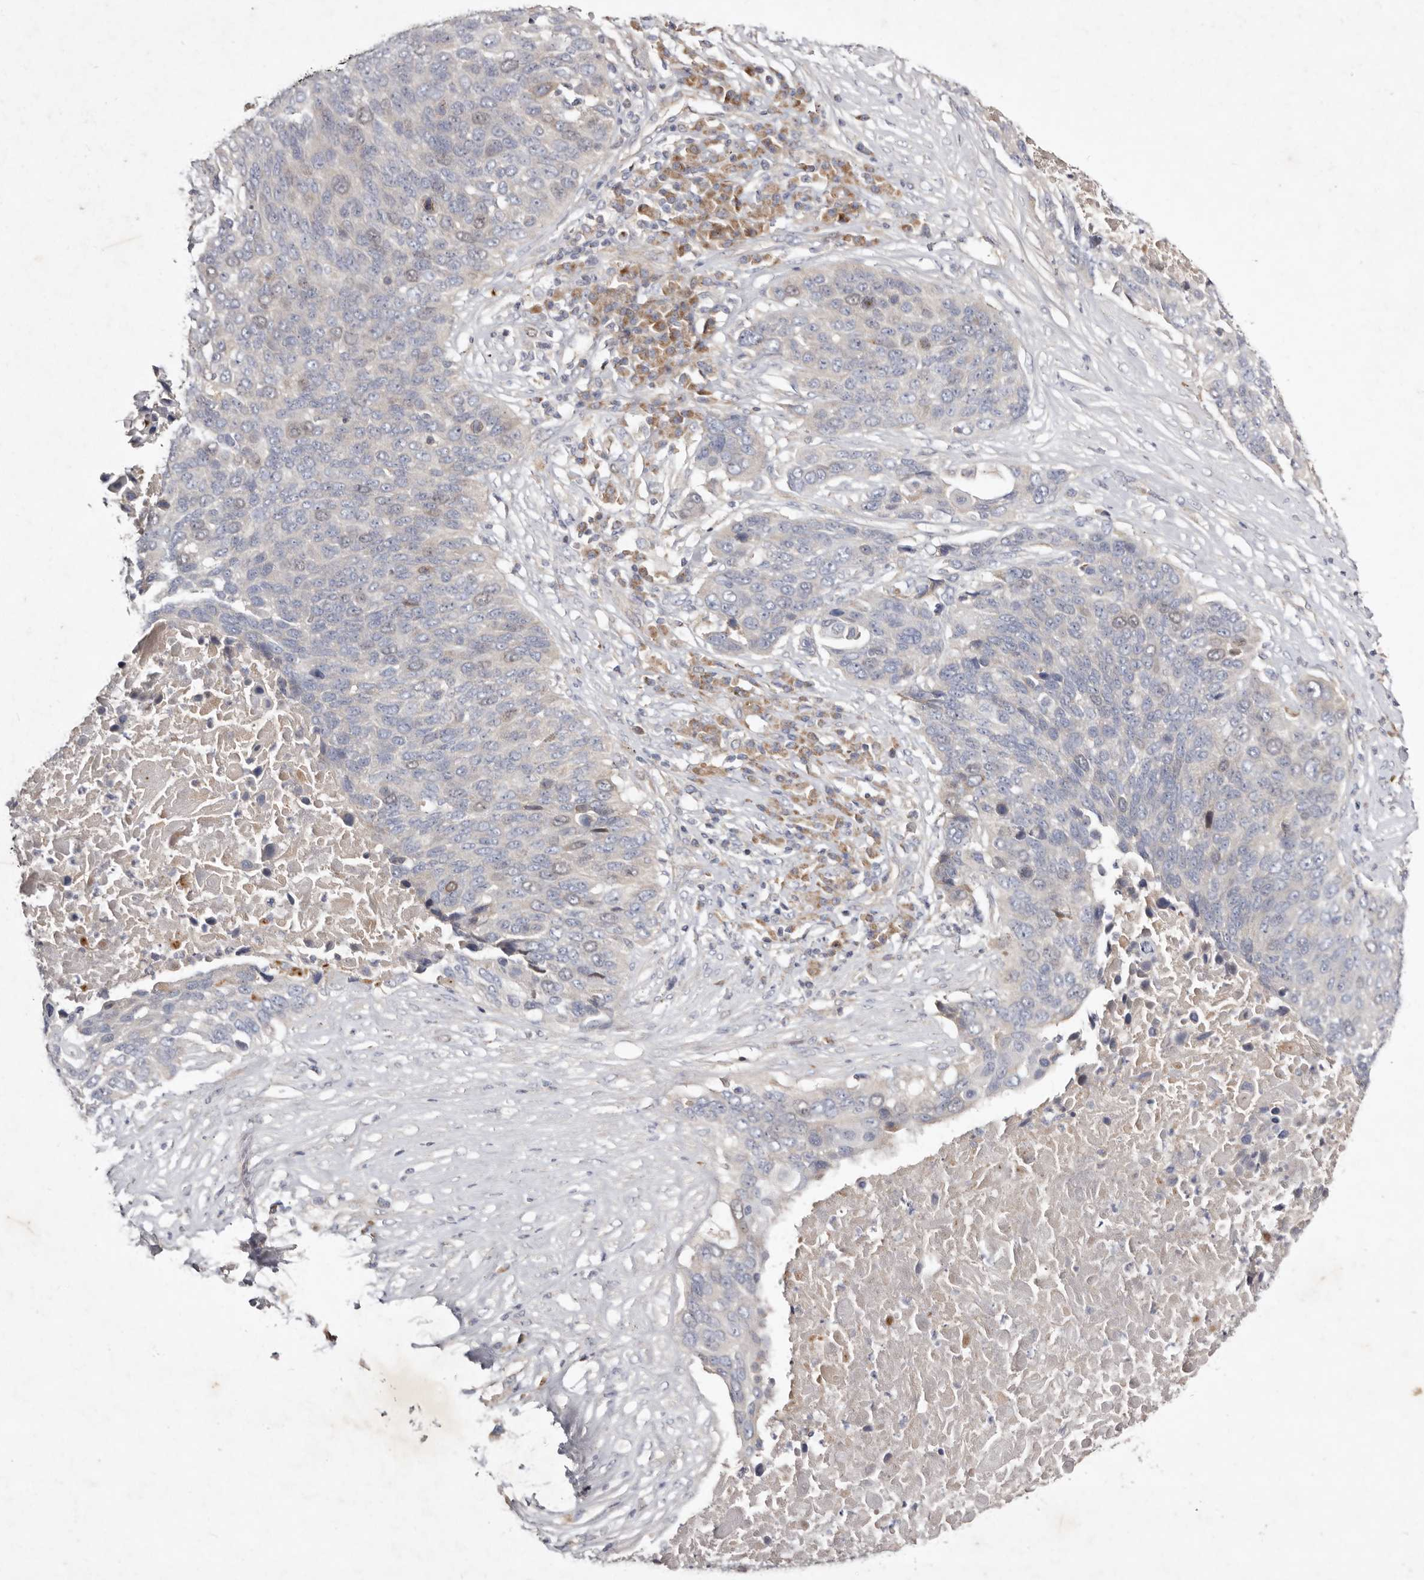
{"staining": {"intensity": "negative", "quantity": "none", "location": "none"}, "tissue": "lung cancer", "cell_type": "Tumor cells", "image_type": "cancer", "snomed": [{"axis": "morphology", "description": "Squamous cell carcinoma, NOS"}, {"axis": "topography", "description": "Lung"}], "caption": "An image of human lung squamous cell carcinoma is negative for staining in tumor cells.", "gene": "SLC25A20", "patient": {"sex": "male", "age": 66}}